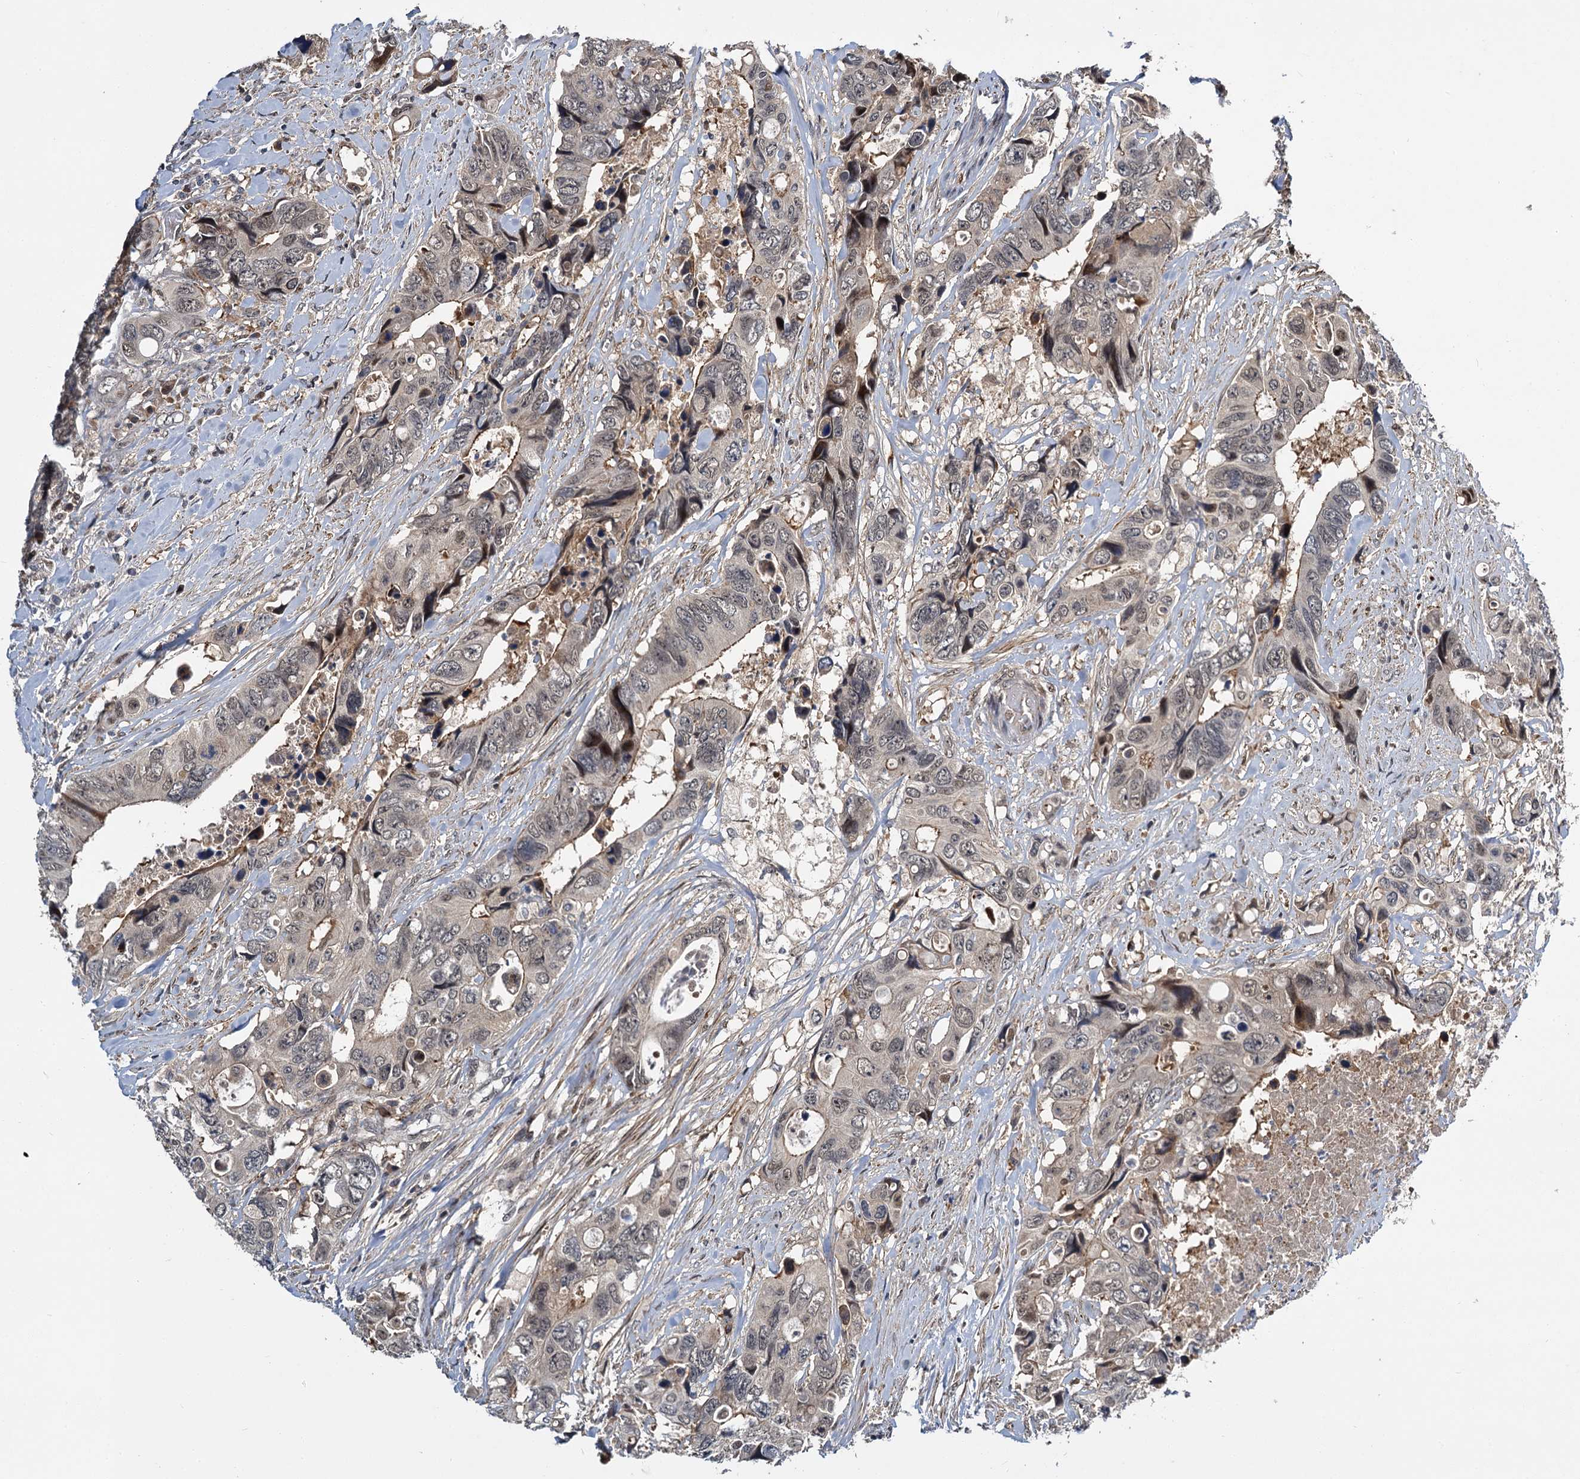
{"staining": {"intensity": "weak", "quantity": "25%-75%", "location": "cytoplasmic/membranous,nuclear"}, "tissue": "colorectal cancer", "cell_type": "Tumor cells", "image_type": "cancer", "snomed": [{"axis": "morphology", "description": "Adenocarcinoma, NOS"}, {"axis": "topography", "description": "Rectum"}], "caption": "A histopathology image of human colorectal adenocarcinoma stained for a protein demonstrates weak cytoplasmic/membranous and nuclear brown staining in tumor cells.", "gene": "MBD6", "patient": {"sex": "male", "age": 57}}